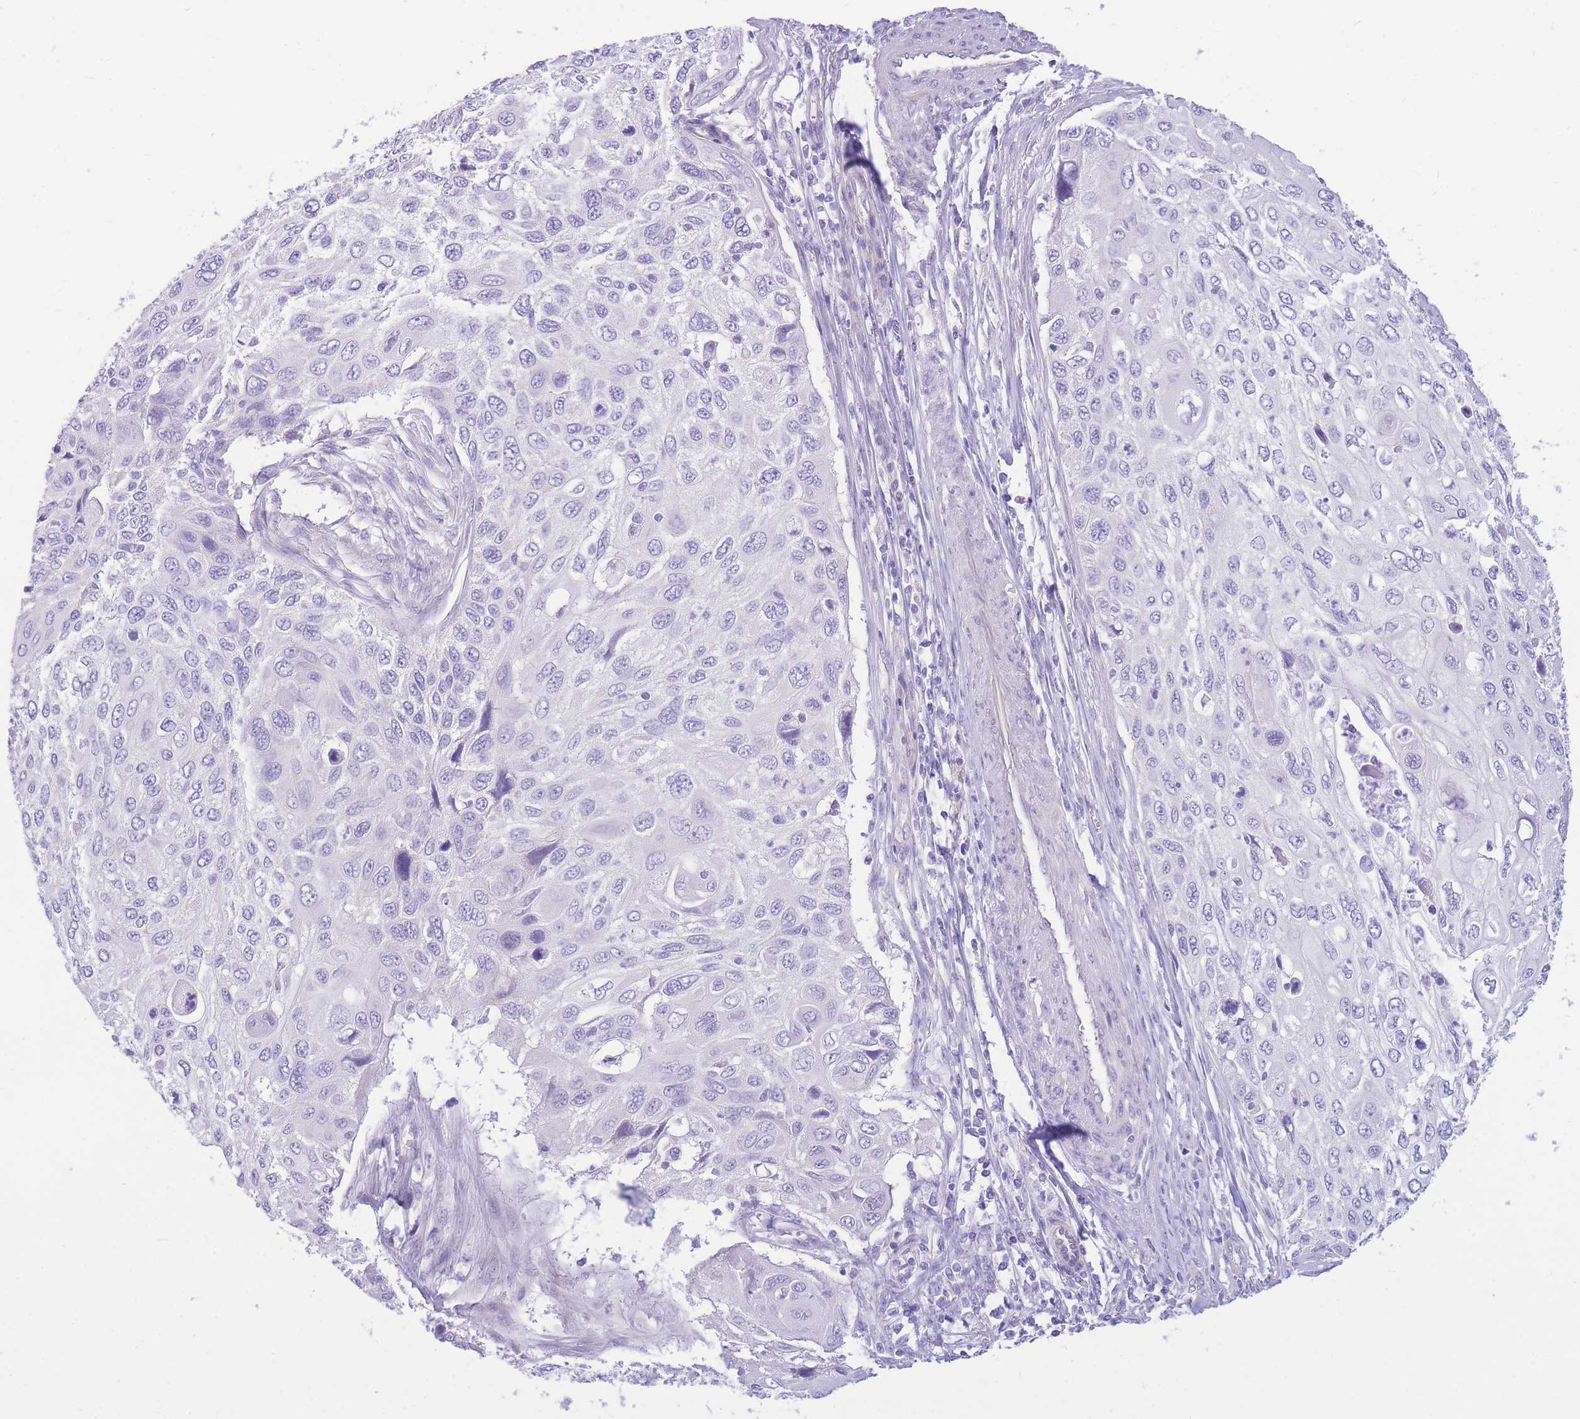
{"staining": {"intensity": "negative", "quantity": "none", "location": "none"}, "tissue": "cervical cancer", "cell_type": "Tumor cells", "image_type": "cancer", "snomed": [{"axis": "morphology", "description": "Squamous cell carcinoma, NOS"}, {"axis": "topography", "description": "Cervix"}], "caption": "This is an immunohistochemistry (IHC) photomicrograph of cervical cancer. There is no staining in tumor cells.", "gene": "ZNF311", "patient": {"sex": "female", "age": 70}}